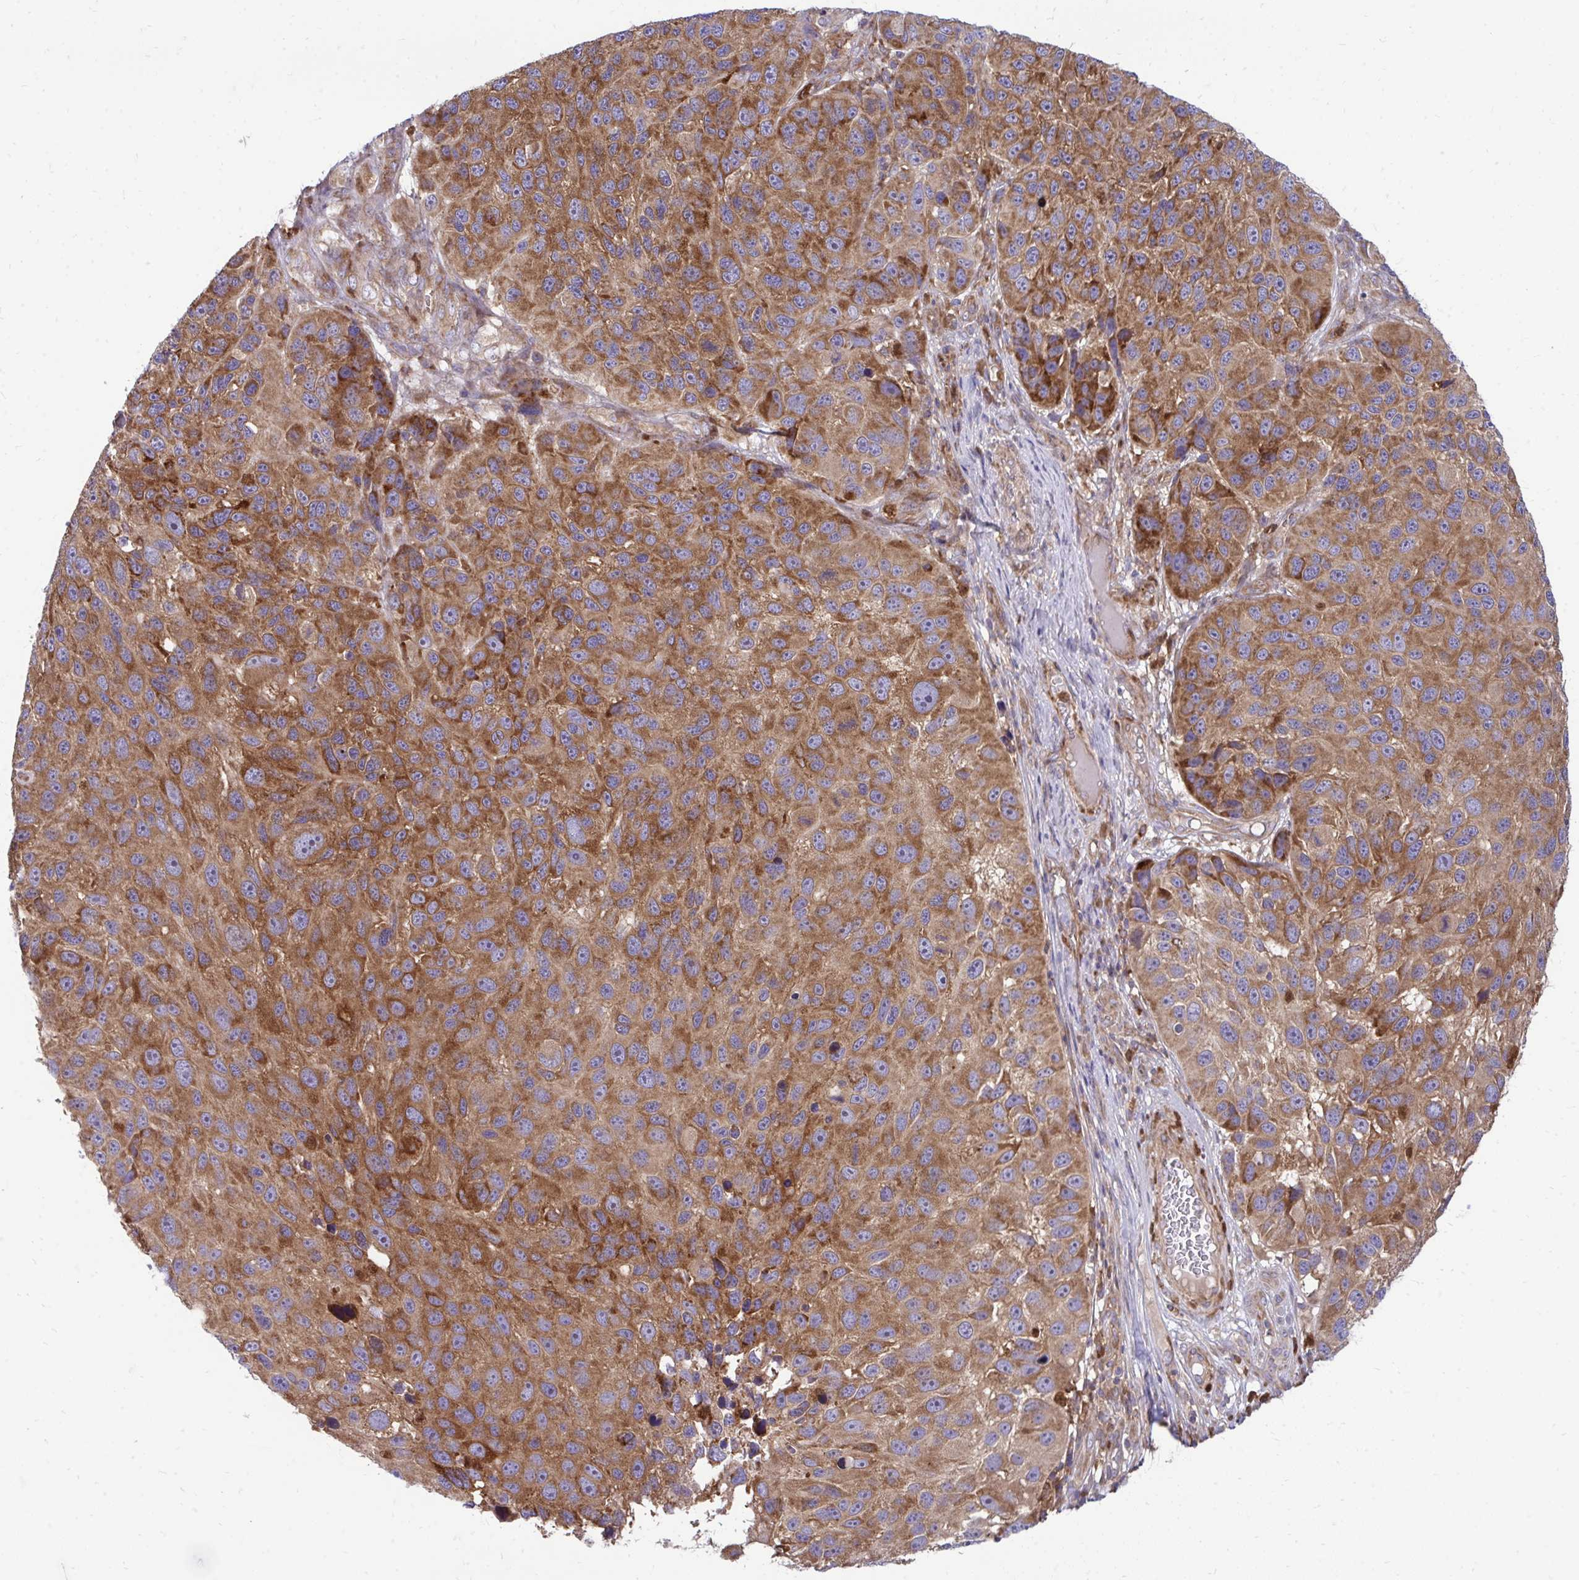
{"staining": {"intensity": "moderate", "quantity": ">75%", "location": "cytoplasmic/membranous"}, "tissue": "melanoma", "cell_type": "Tumor cells", "image_type": "cancer", "snomed": [{"axis": "morphology", "description": "Malignant melanoma, NOS"}, {"axis": "topography", "description": "Skin"}], "caption": "An IHC micrograph of tumor tissue is shown. Protein staining in brown shows moderate cytoplasmic/membranous positivity in malignant melanoma within tumor cells. (brown staining indicates protein expression, while blue staining denotes nuclei).", "gene": "ASAP1", "patient": {"sex": "male", "age": 53}}